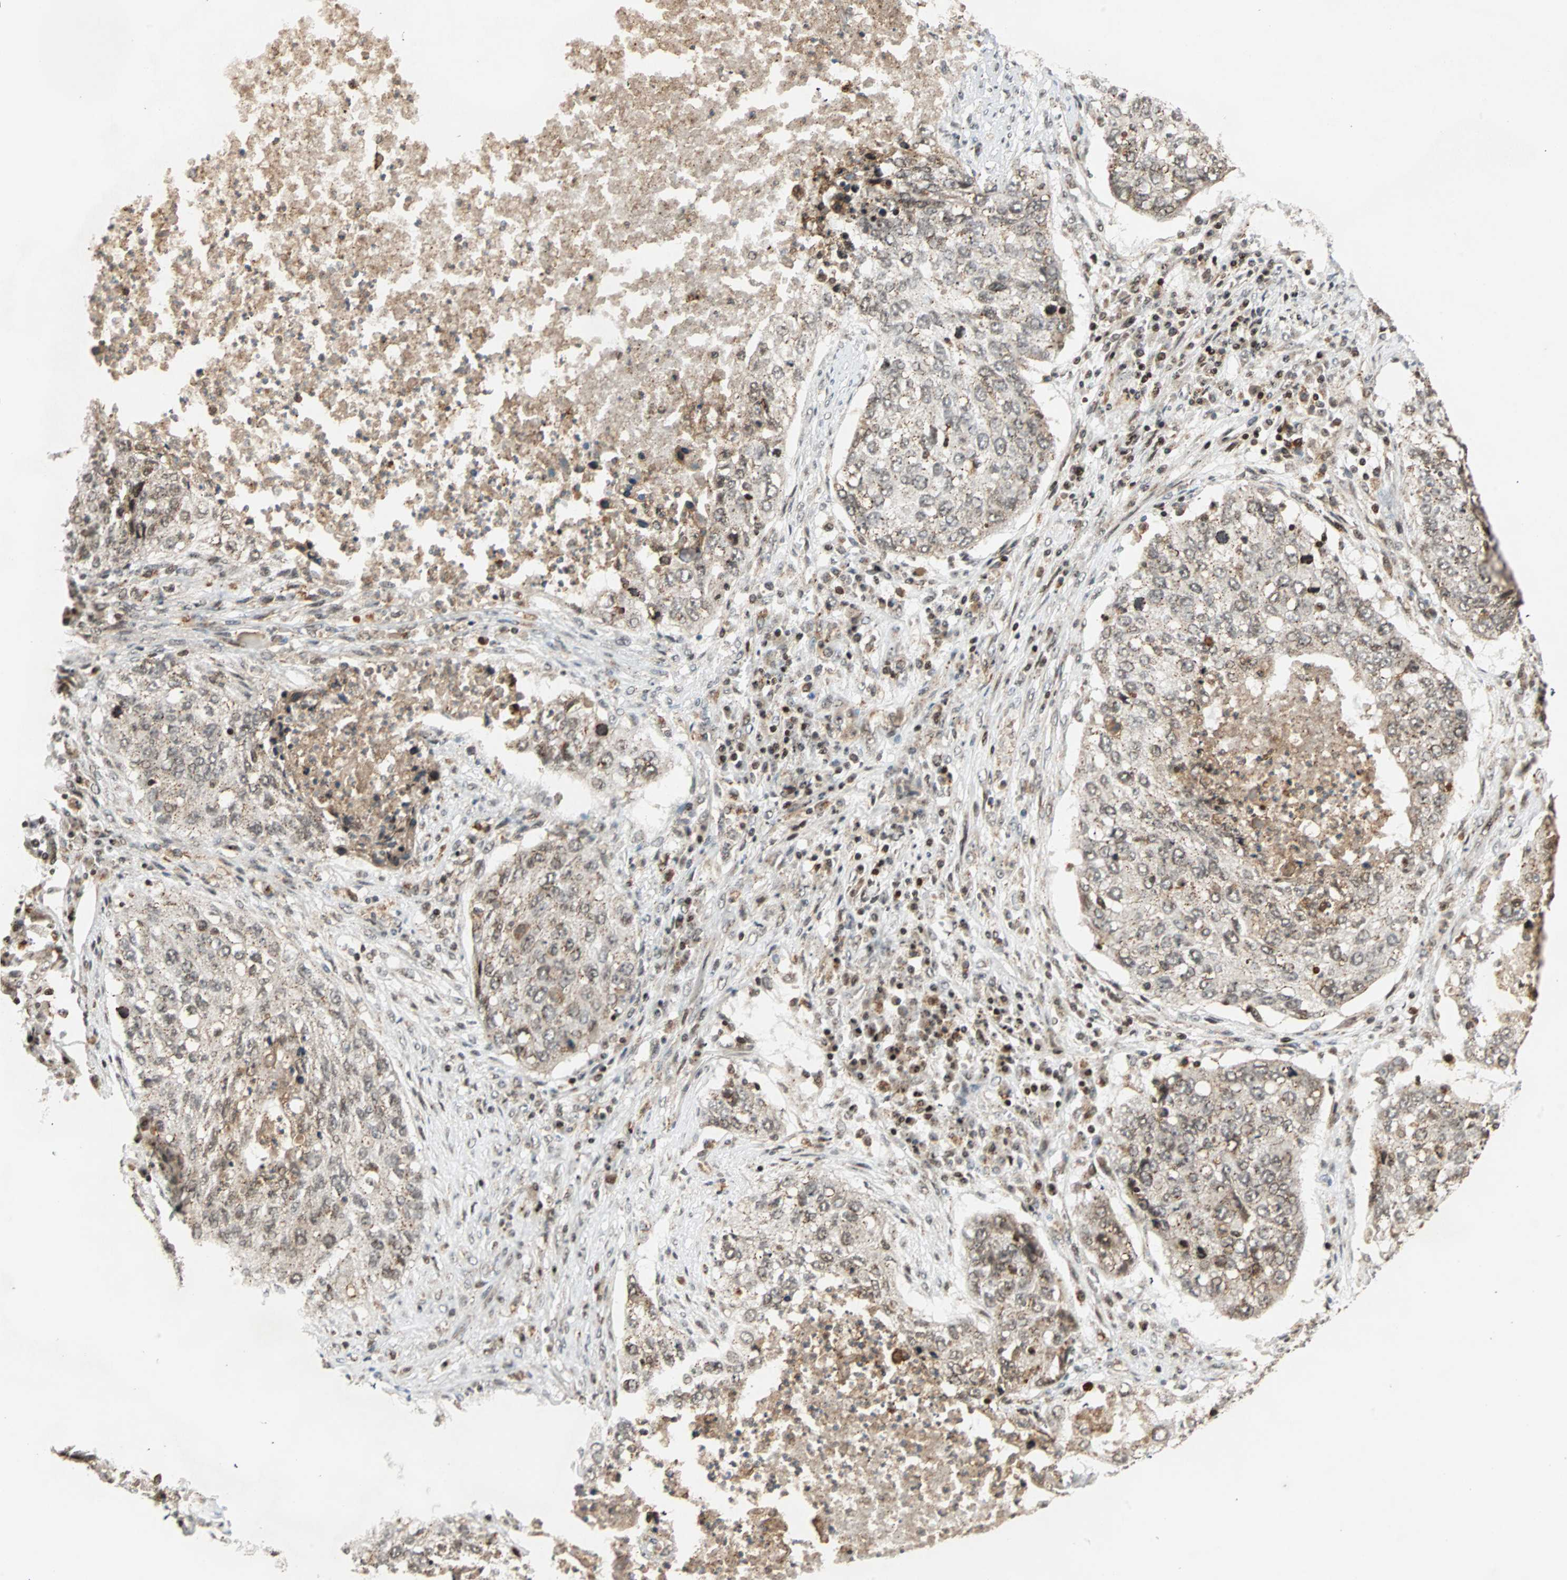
{"staining": {"intensity": "moderate", "quantity": ">75%", "location": "cytoplasmic/membranous,nuclear"}, "tissue": "lung cancer", "cell_type": "Tumor cells", "image_type": "cancer", "snomed": [{"axis": "morphology", "description": "Squamous cell carcinoma, NOS"}, {"axis": "topography", "description": "Lung"}], "caption": "Immunohistochemical staining of human lung cancer displays medium levels of moderate cytoplasmic/membranous and nuclear positivity in about >75% of tumor cells.", "gene": "ZBED9", "patient": {"sex": "female", "age": 63}}